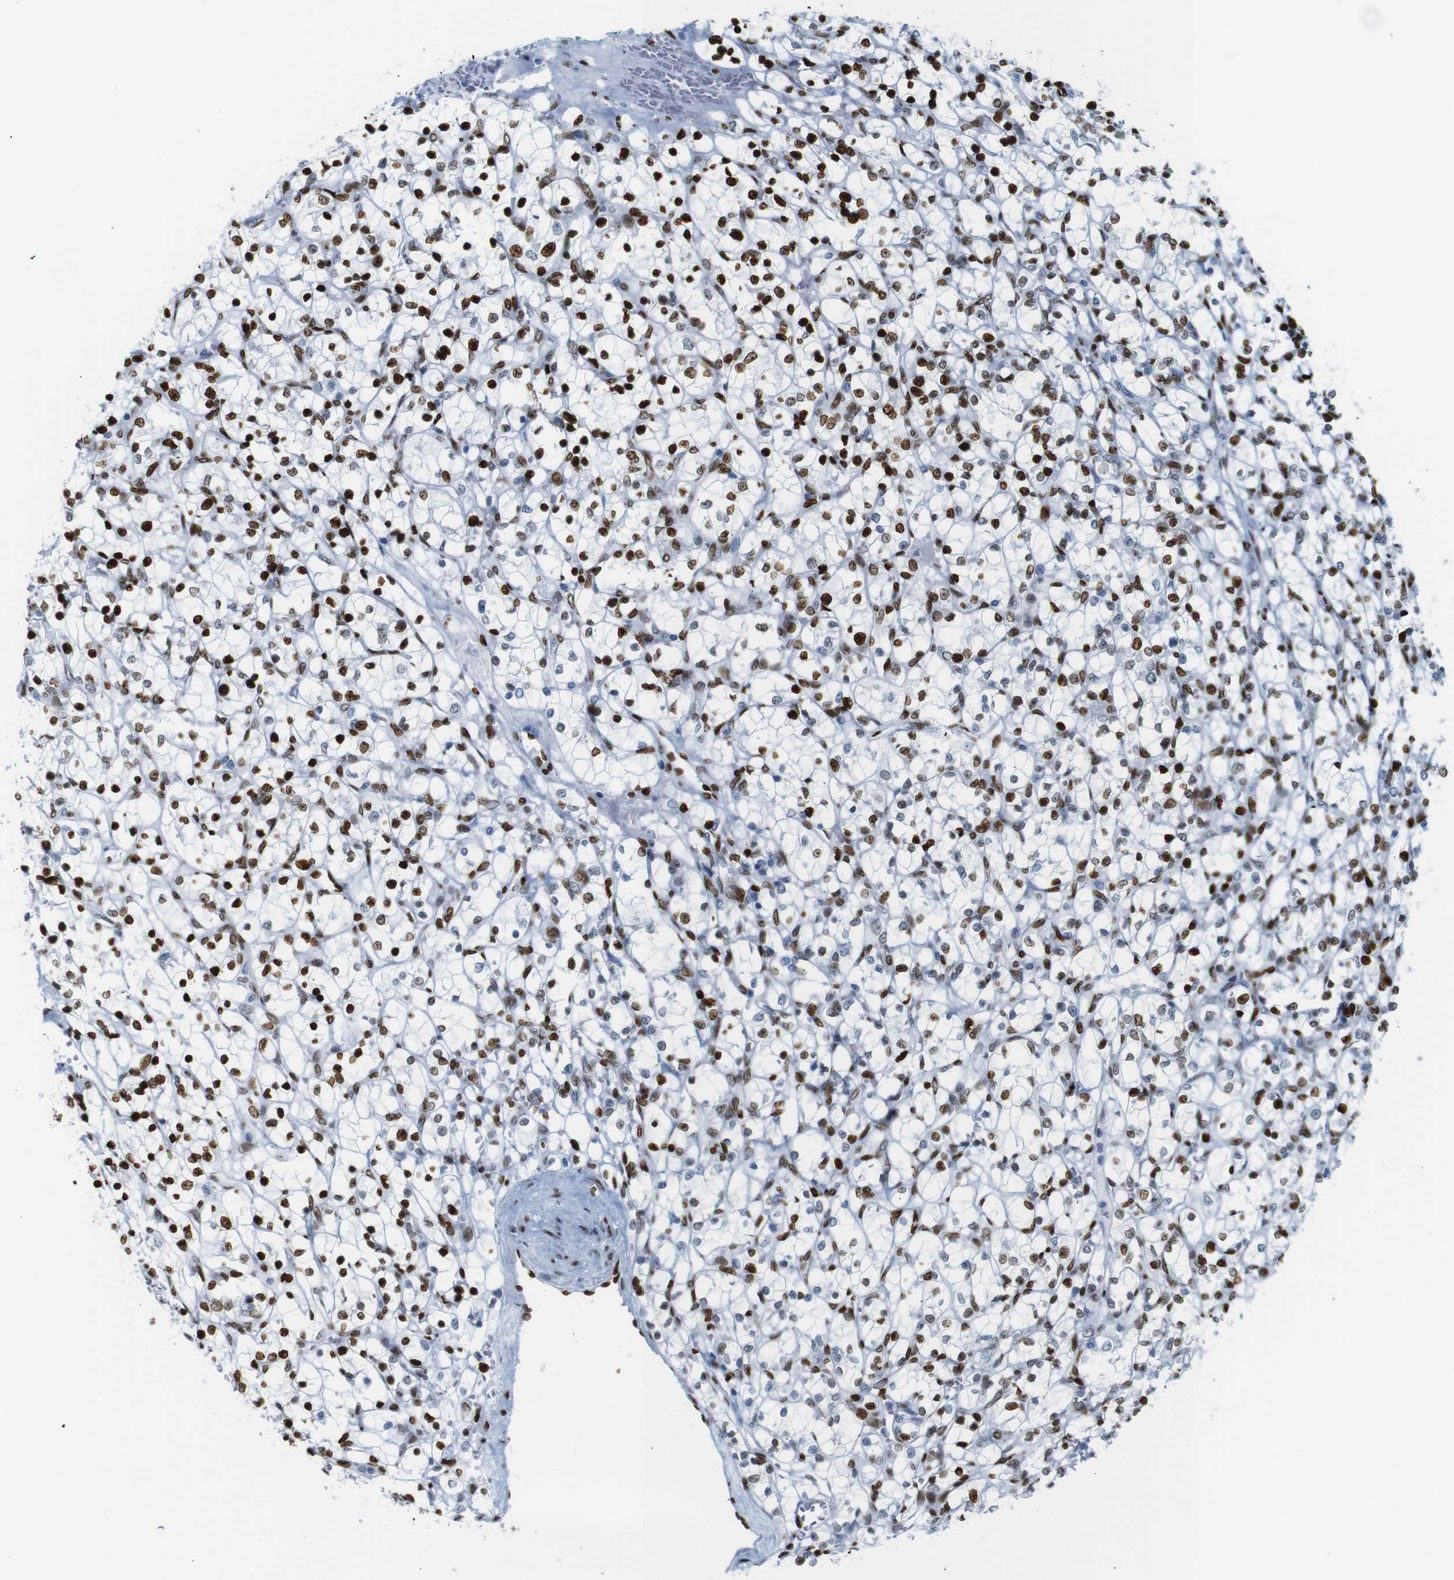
{"staining": {"intensity": "strong", "quantity": ">75%", "location": "nuclear"}, "tissue": "renal cancer", "cell_type": "Tumor cells", "image_type": "cancer", "snomed": [{"axis": "morphology", "description": "Adenocarcinoma, NOS"}, {"axis": "topography", "description": "Kidney"}], "caption": "A brown stain highlights strong nuclear expression of a protein in adenocarcinoma (renal) tumor cells.", "gene": "NPIPB15", "patient": {"sex": "female", "age": 69}}